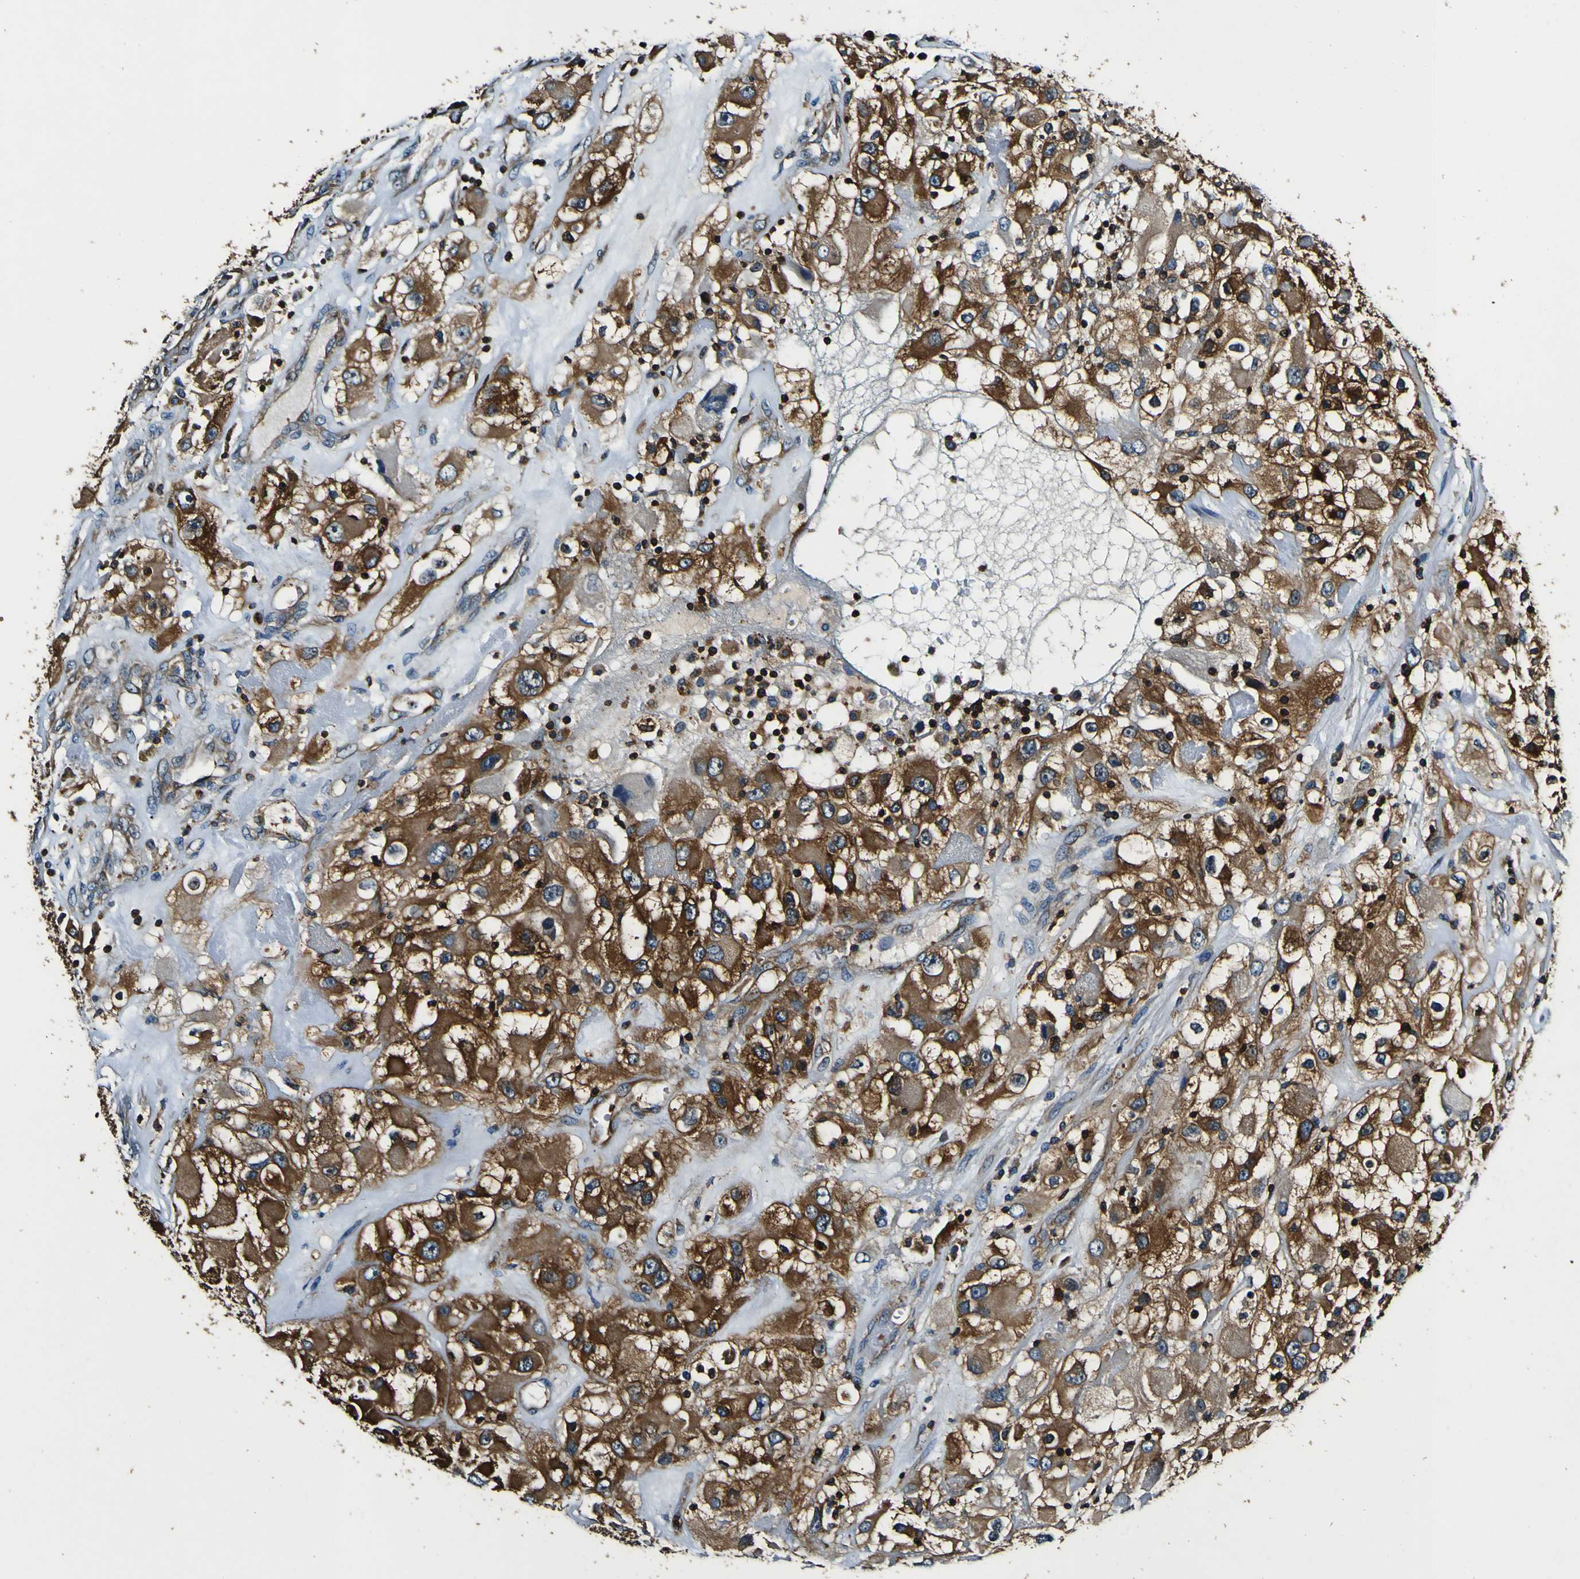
{"staining": {"intensity": "strong", "quantity": ">75%", "location": "cytoplasmic/membranous"}, "tissue": "renal cancer", "cell_type": "Tumor cells", "image_type": "cancer", "snomed": [{"axis": "morphology", "description": "Adenocarcinoma, NOS"}, {"axis": "topography", "description": "Kidney"}], "caption": "DAB immunohistochemical staining of renal cancer demonstrates strong cytoplasmic/membranous protein positivity in approximately >75% of tumor cells. (DAB (3,3'-diaminobenzidine) IHC with brightfield microscopy, high magnification).", "gene": "RHOT2", "patient": {"sex": "female", "age": 52}}